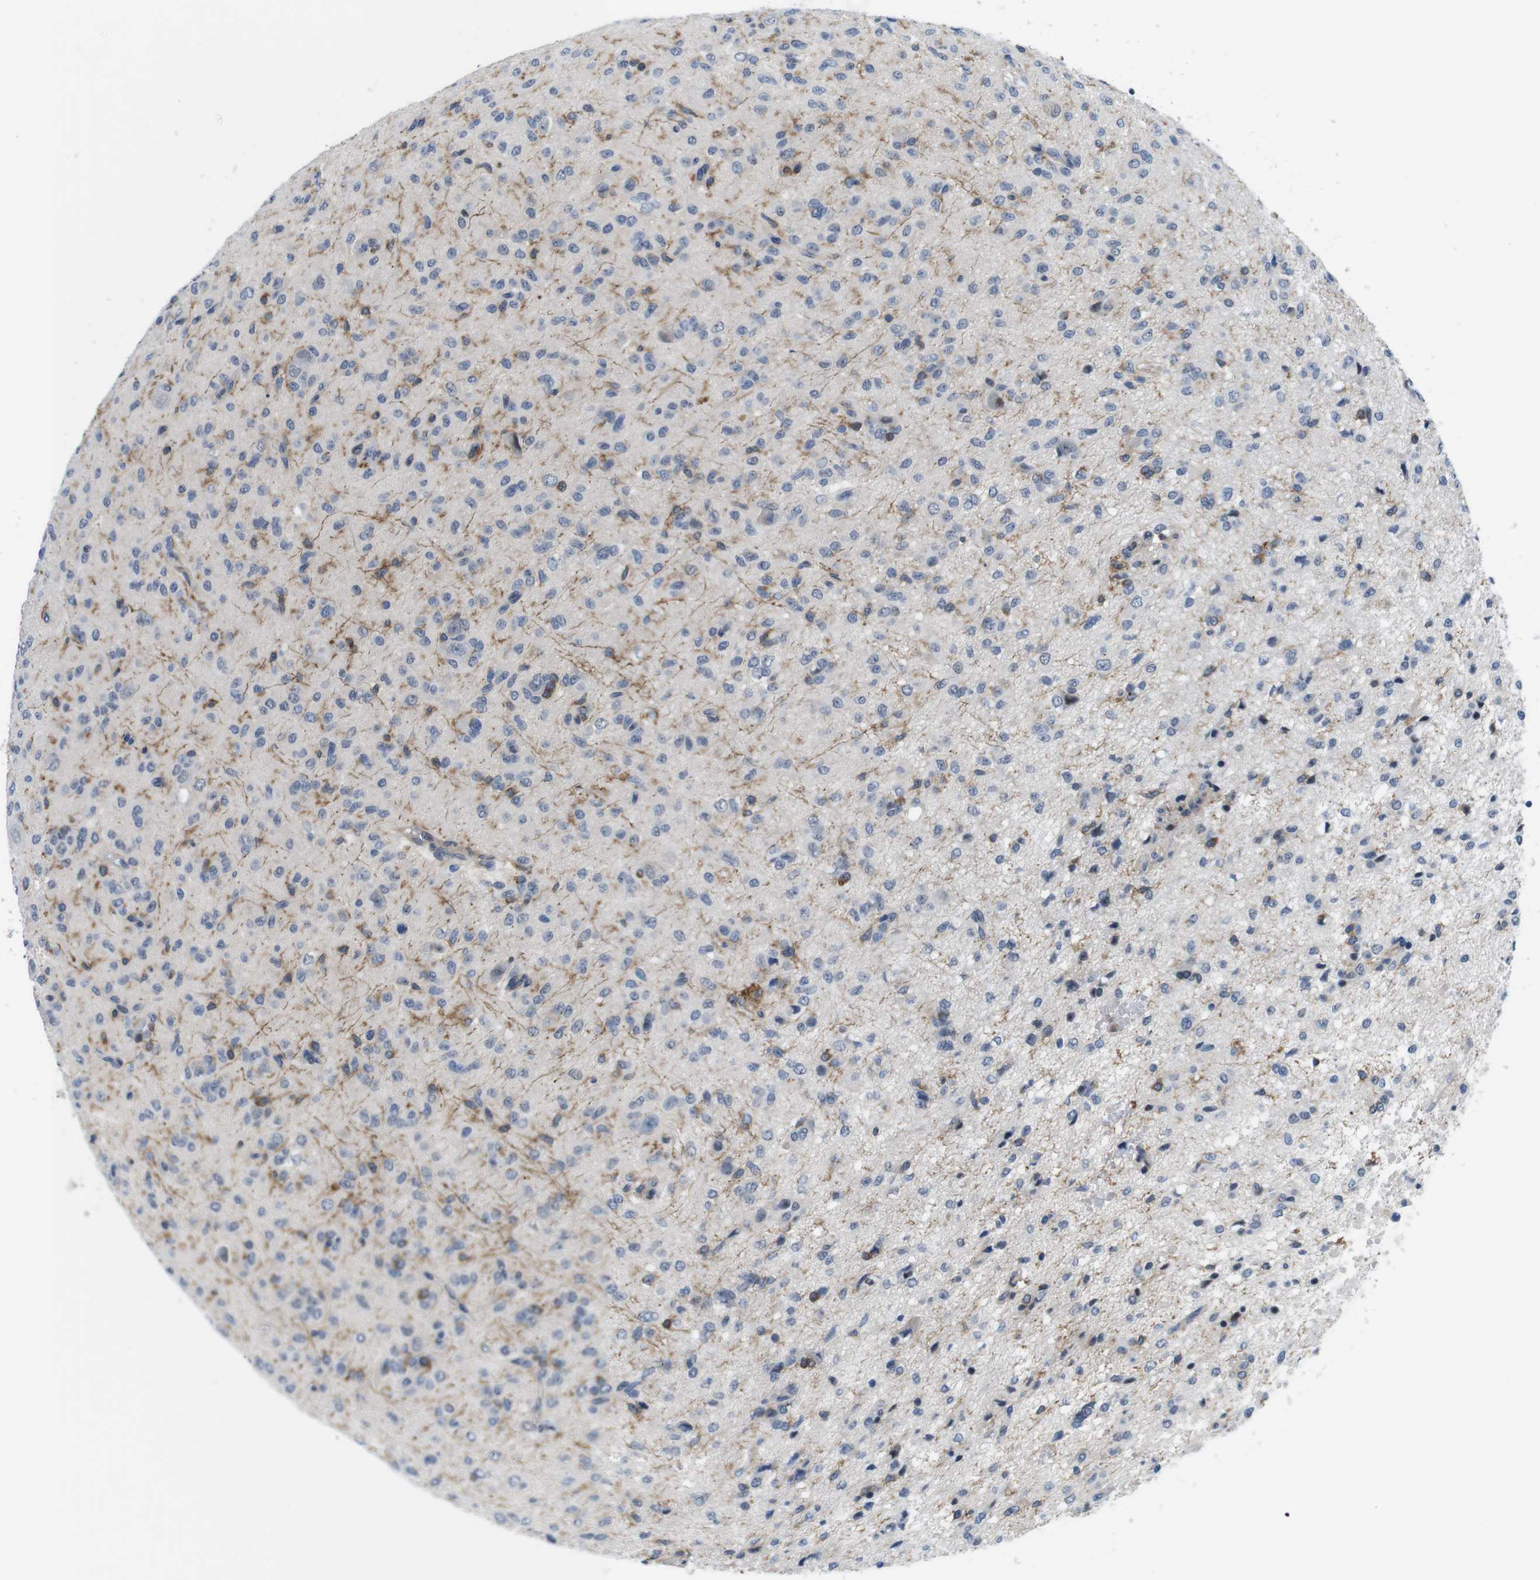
{"staining": {"intensity": "weak", "quantity": "<25%", "location": "cytoplasmic/membranous"}, "tissue": "glioma", "cell_type": "Tumor cells", "image_type": "cancer", "snomed": [{"axis": "morphology", "description": "Glioma, malignant, High grade"}, {"axis": "topography", "description": "Brain"}], "caption": "The image demonstrates no staining of tumor cells in malignant glioma (high-grade).", "gene": "CD300C", "patient": {"sex": "female", "age": 59}}